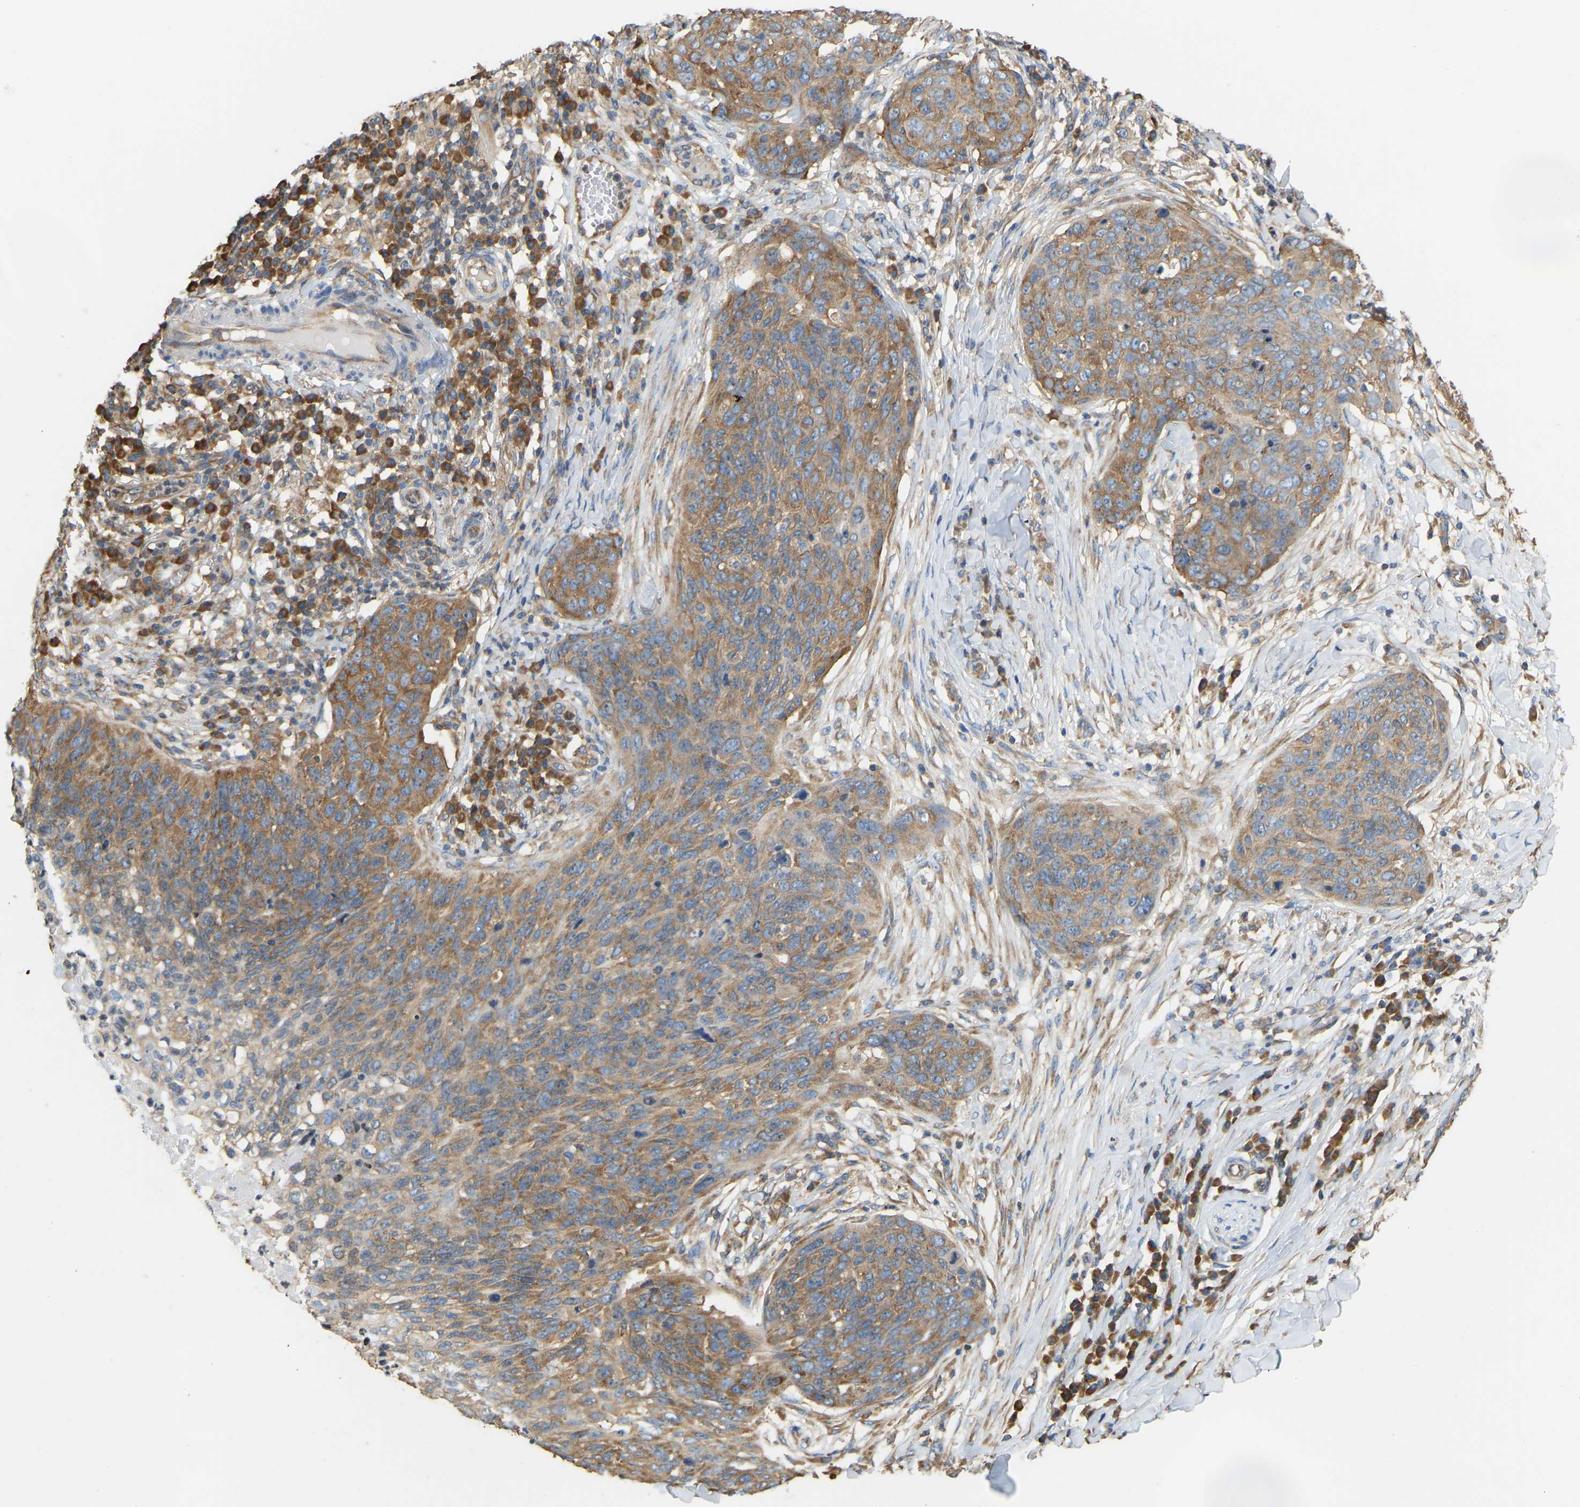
{"staining": {"intensity": "strong", "quantity": ">75%", "location": "cytoplasmic/membranous"}, "tissue": "skin cancer", "cell_type": "Tumor cells", "image_type": "cancer", "snomed": [{"axis": "morphology", "description": "Squamous cell carcinoma in situ, NOS"}, {"axis": "morphology", "description": "Squamous cell carcinoma, NOS"}, {"axis": "topography", "description": "Skin"}], "caption": "A brown stain shows strong cytoplasmic/membranous staining of a protein in human skin cancer (squamous cell carcinoma in situ) tumor cells.", "gene": "RPS6KB2", "patient": {"sex": "male", "age": 93}}